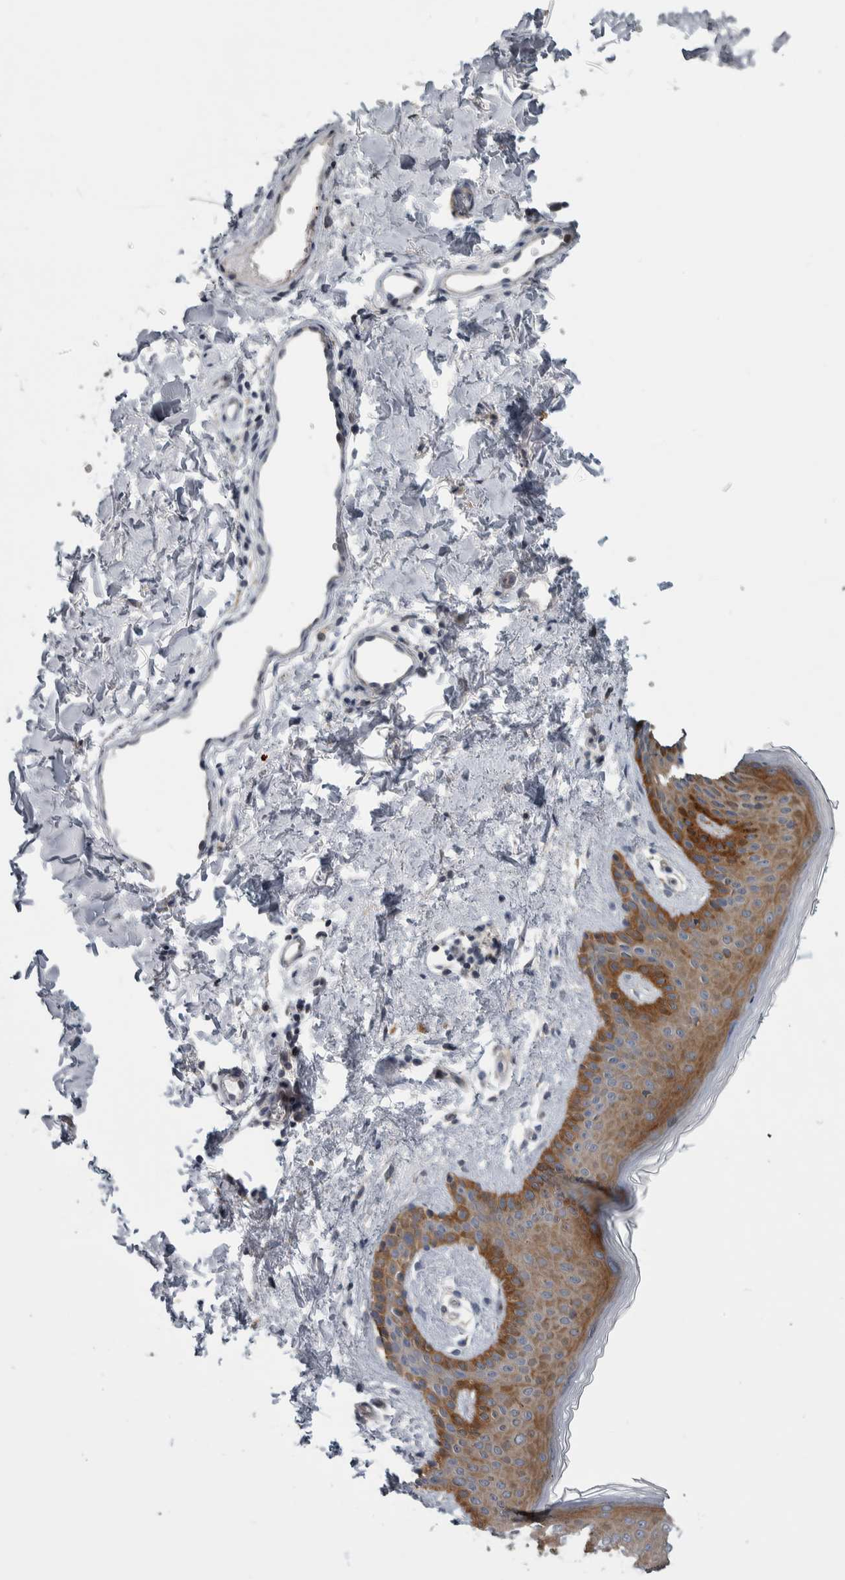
{"staining": {"intensity": "negative", "quantity": "none", "location": "none"}, "tissue": "skin", "cell_type": "Fibroblasts", "image_type": "normal", "snomed": [{"axis": "morphology", "description": "Normal tissue, NOS"}, {"axis": "topography", "description": "Skin"}], "caption": "High magnification brightfield microscopy of normal skin stained with DAB (brown) and counterstained with hematoxylin (blue): fibroblasts show no significant expression.", "gene": "FAM83G", "patient": {"sex": "male", "age": 40}}